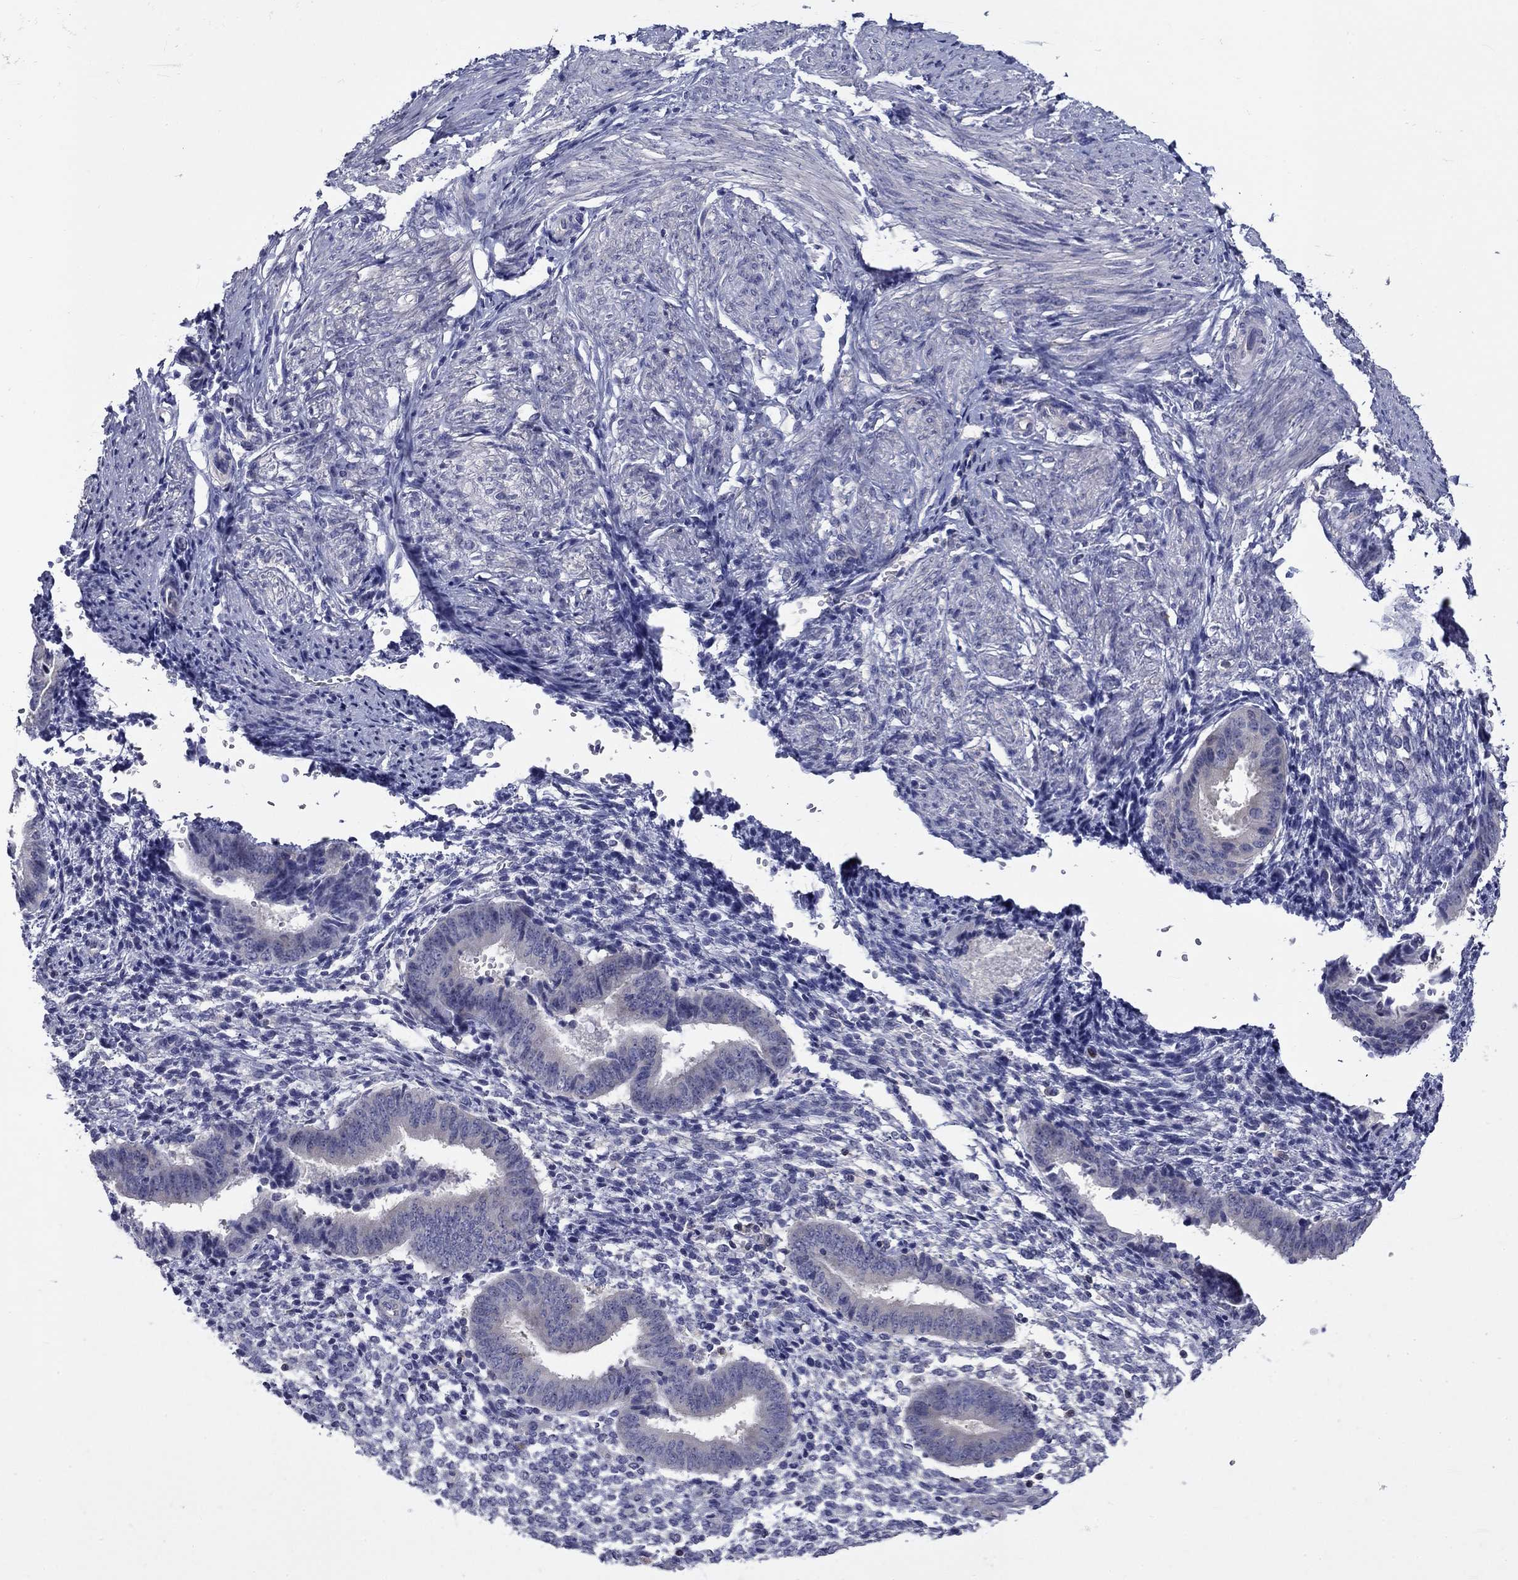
{"staining": {"intensity": "negative", "quantity": "none", "location": "none"}, "tissue": "endometrium", "cell_type": "Cells in endometrial stroma", "image_type": "normal", "snomed": [{"axis": "morphology", "description": "Normal tissue, NOS"}, {"axis": "topography", "description": "Endometrium"}], "caption": "Immunohistochemistry of benign endometrium shows no staining in cells in endometrial stroma.", "gene": "POU2F2", "patient": {"sex": "female", "age": 47}}